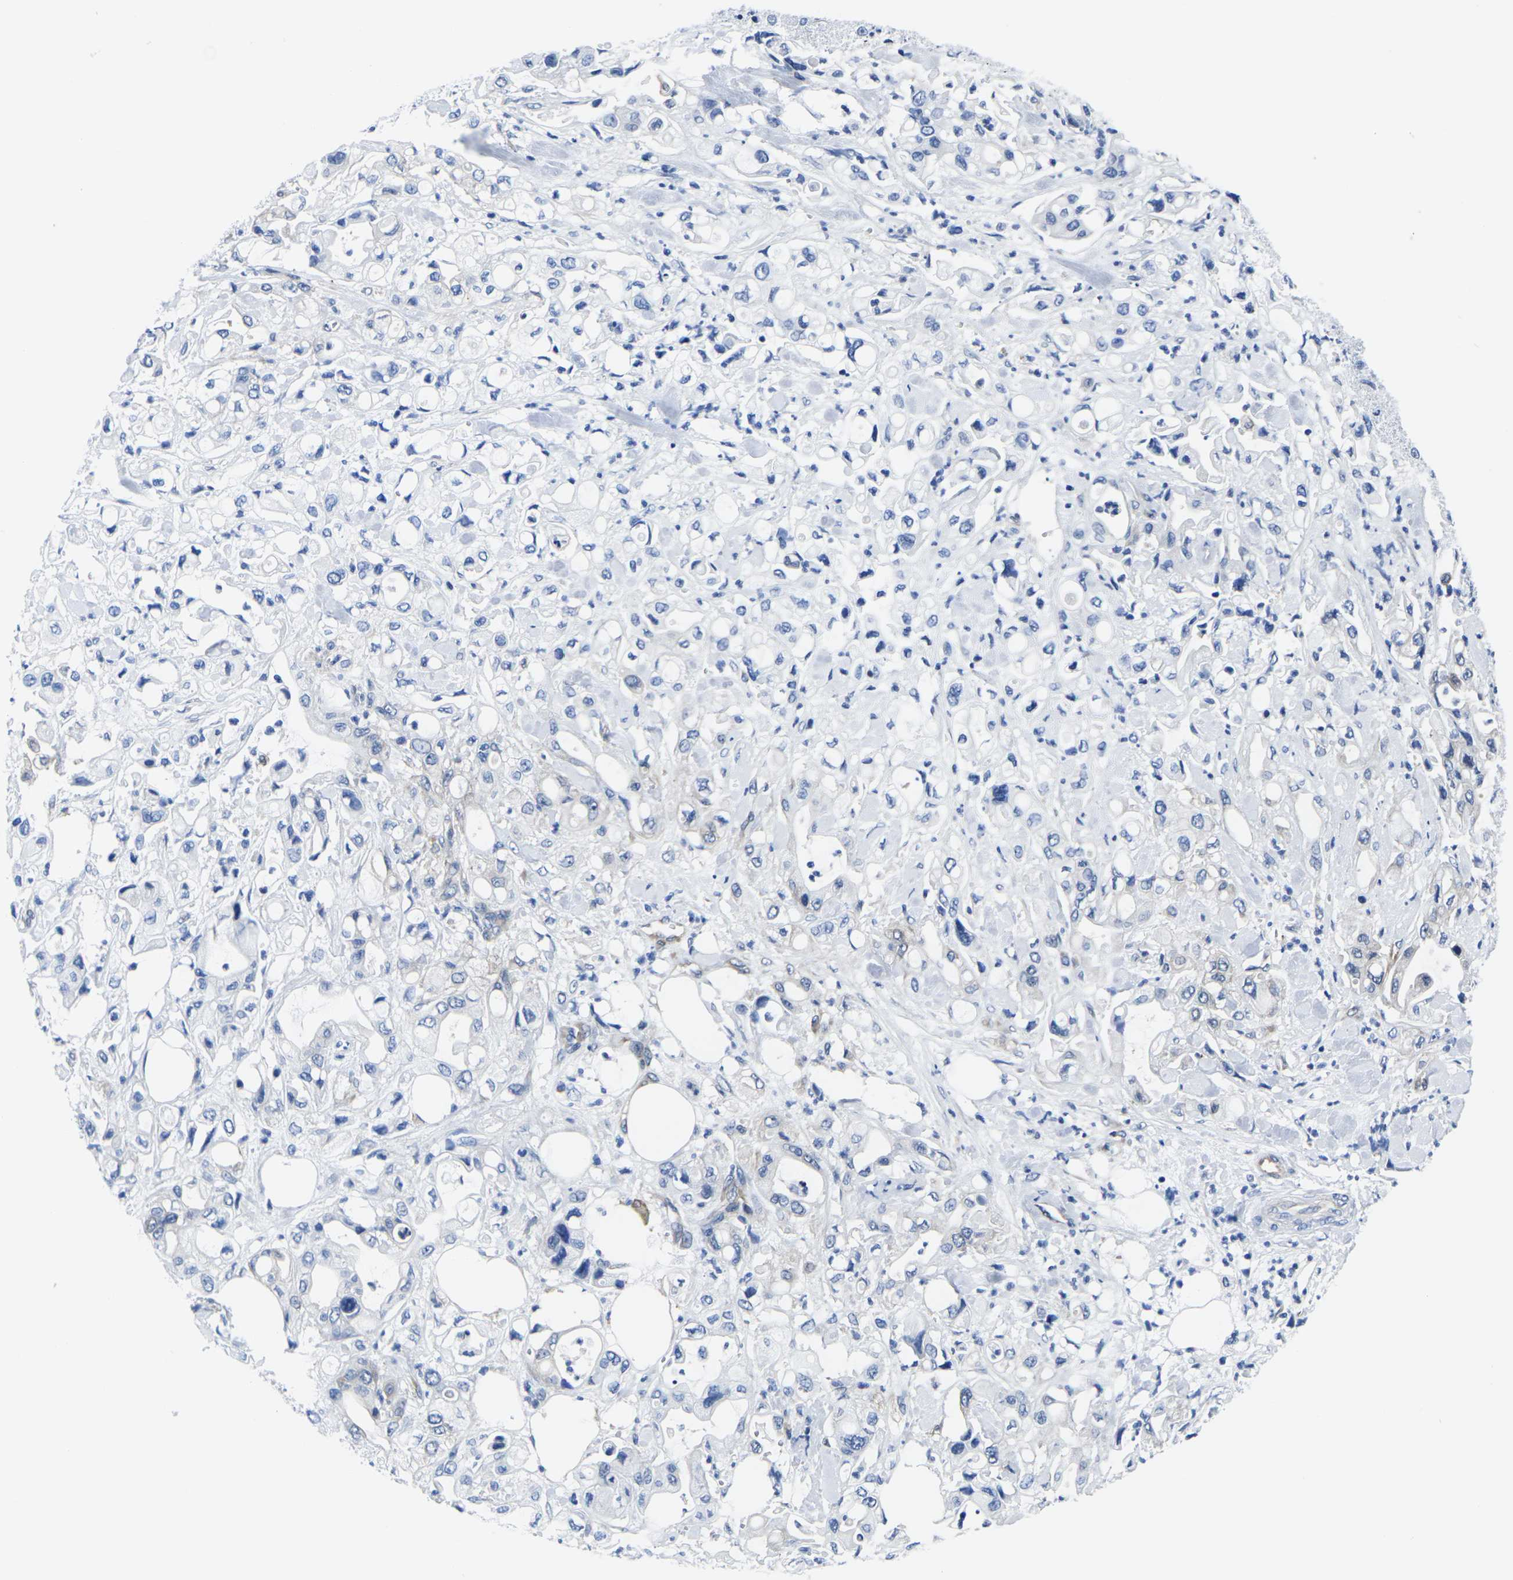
{"staining": {"intensity": "moderate", "quantity": "<25%", "location": "cytoplasmic/membranous"}, "tissue": "pancreatic cancer", "cell_type": "Tumor cells", "image_type": "cancer", "snomed": [{"axis": "morphology", "description": "Adenocarcinoma, NOS"}, {"axis": "topography", "description": "Pancreas"}], "caption": "Human pancreatic cancer (adenocarcinoma) stained for a protein (brown) exhibits moderate cytoplasmic/membranous positive expression in approximately <25% of tumor cells.", "gene": "EIF4A1", "patient": {"sex": "male", "age": 70}}